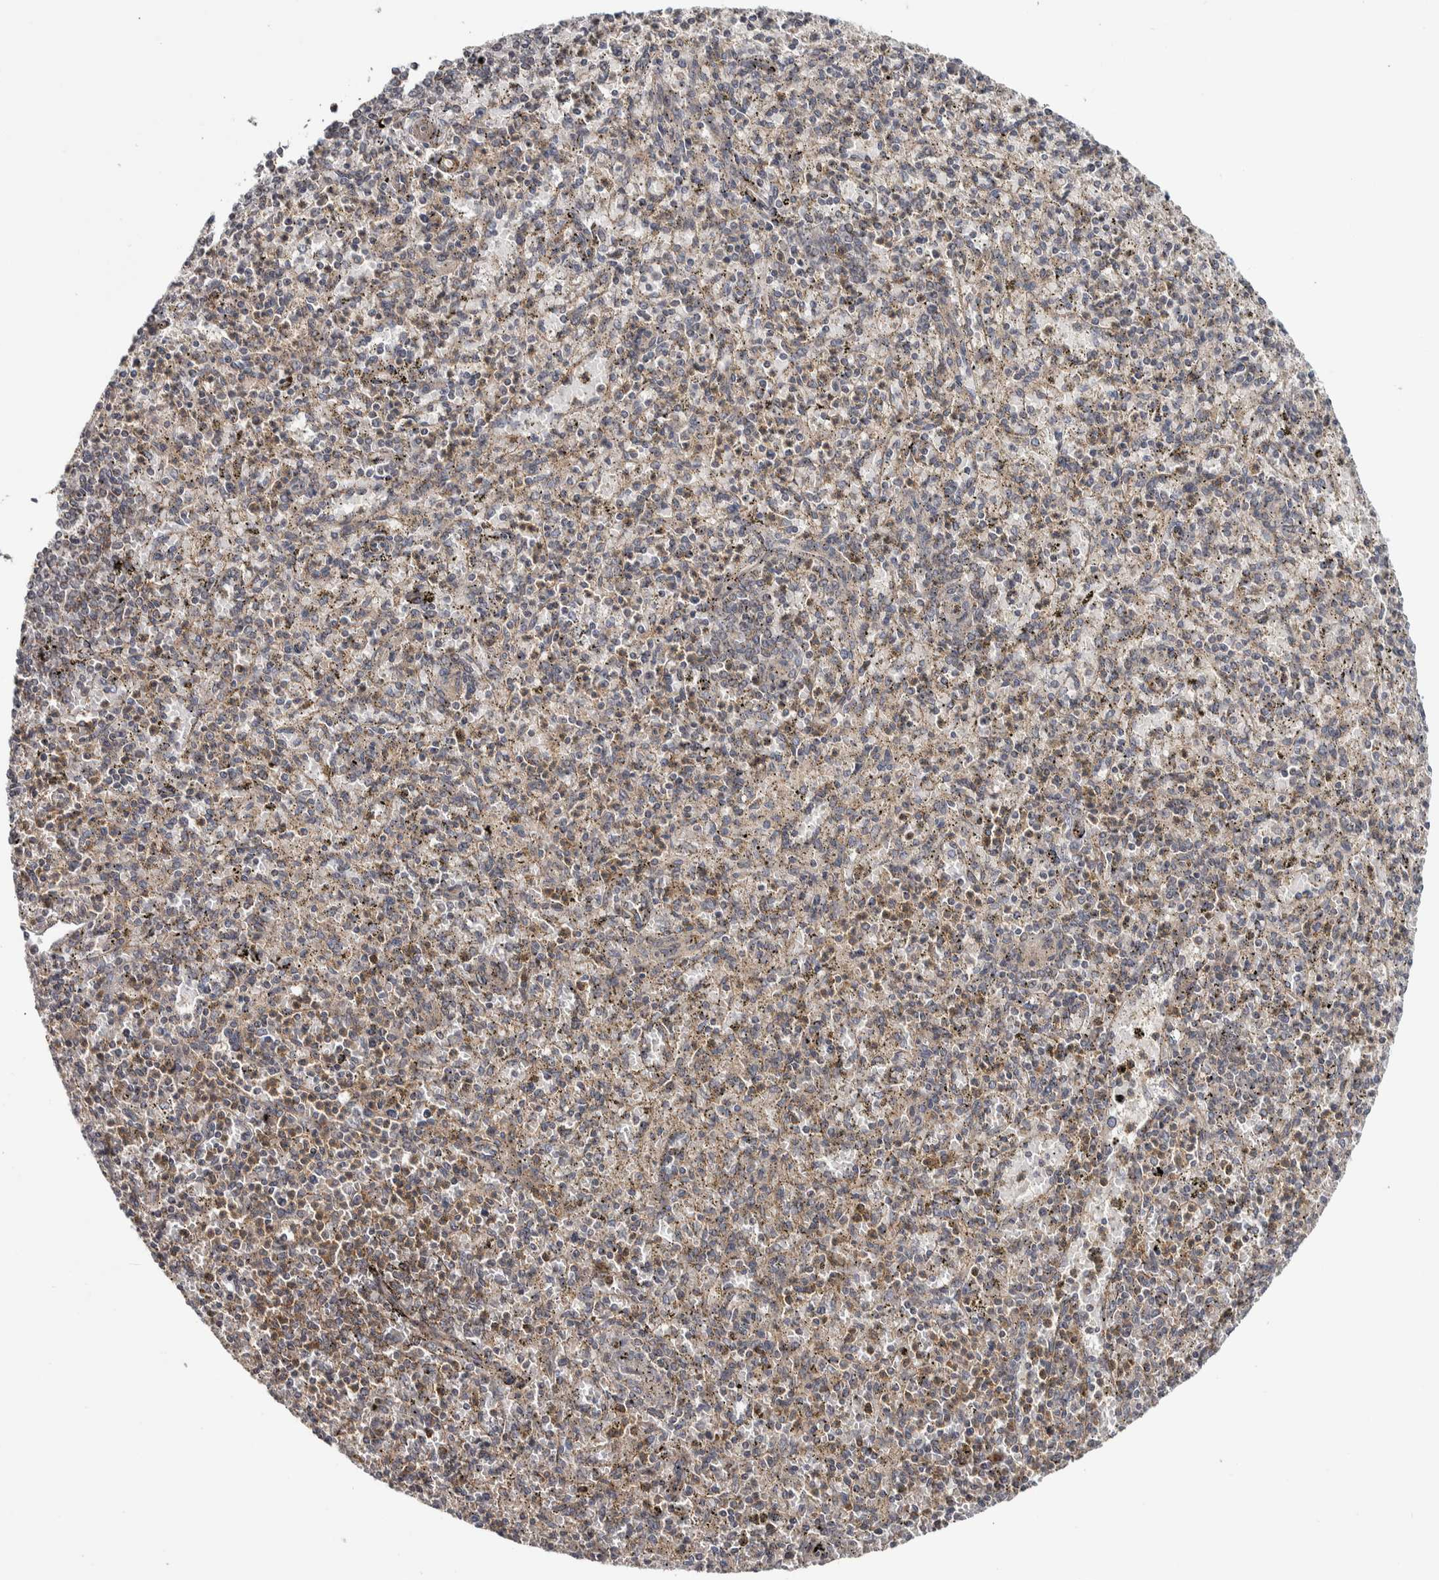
{"staining": {"intensity": "weak", "quantity": ">75%", "location": "cytoplasmic/membranous"}, "tissue": "spleen", "cell_type": "Cells in red pulp", "image_type": "normal", "snomed": [{"axis": "morphology", "description": "Normal tissue, NOS"}, {"axis": "topography", "description": "Spleen"}], "caption": "Cells in red pulp show weak cytoplasmic/membranous staining in about >75% of cells in normal spleen. (DAB (3,3'-diaminobenzidine) IHC, brown staining for protein, blue staining for nuclei).", "gene": "CHMP4C", "patient": {"sex": "male", "age": 72}}